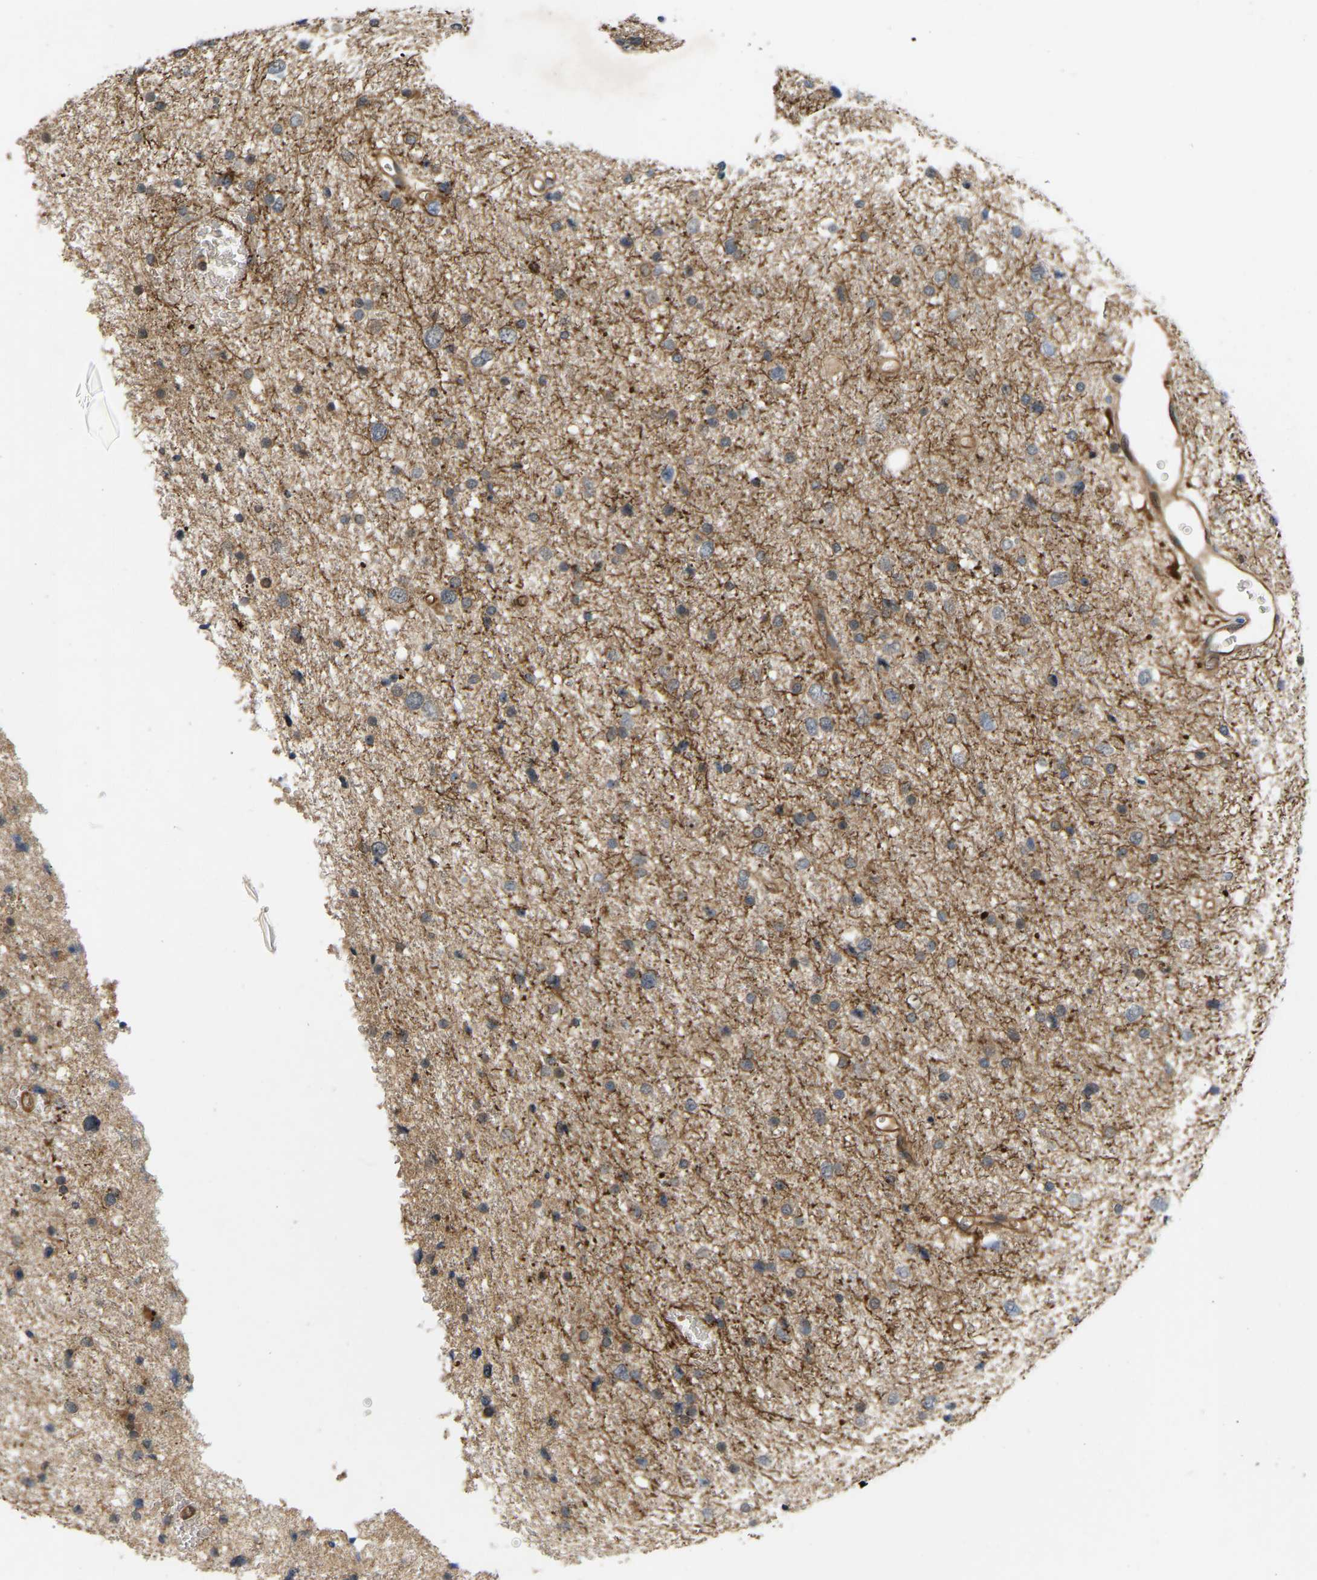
{"staining": {"intensity": "weak", "quantity": "<25%", "location": "cytoplasmic/membranous"}, "tissue": "glioma", "cell_type": "Tumor cells", "image_type": "cancer", "snomed": [{"axis": "morphology", "description": "Glioma, malignant, Low grade"}, {"axis": "topography", "description": "Brain"}], "caption": "A high-resolution image shows immunohistochemistry staining of malignant glioma (low-grade), which displays no significant expression in tumor cells.", "gene": "LIMK2", "patient": {"sex": "female", "age": 37}}